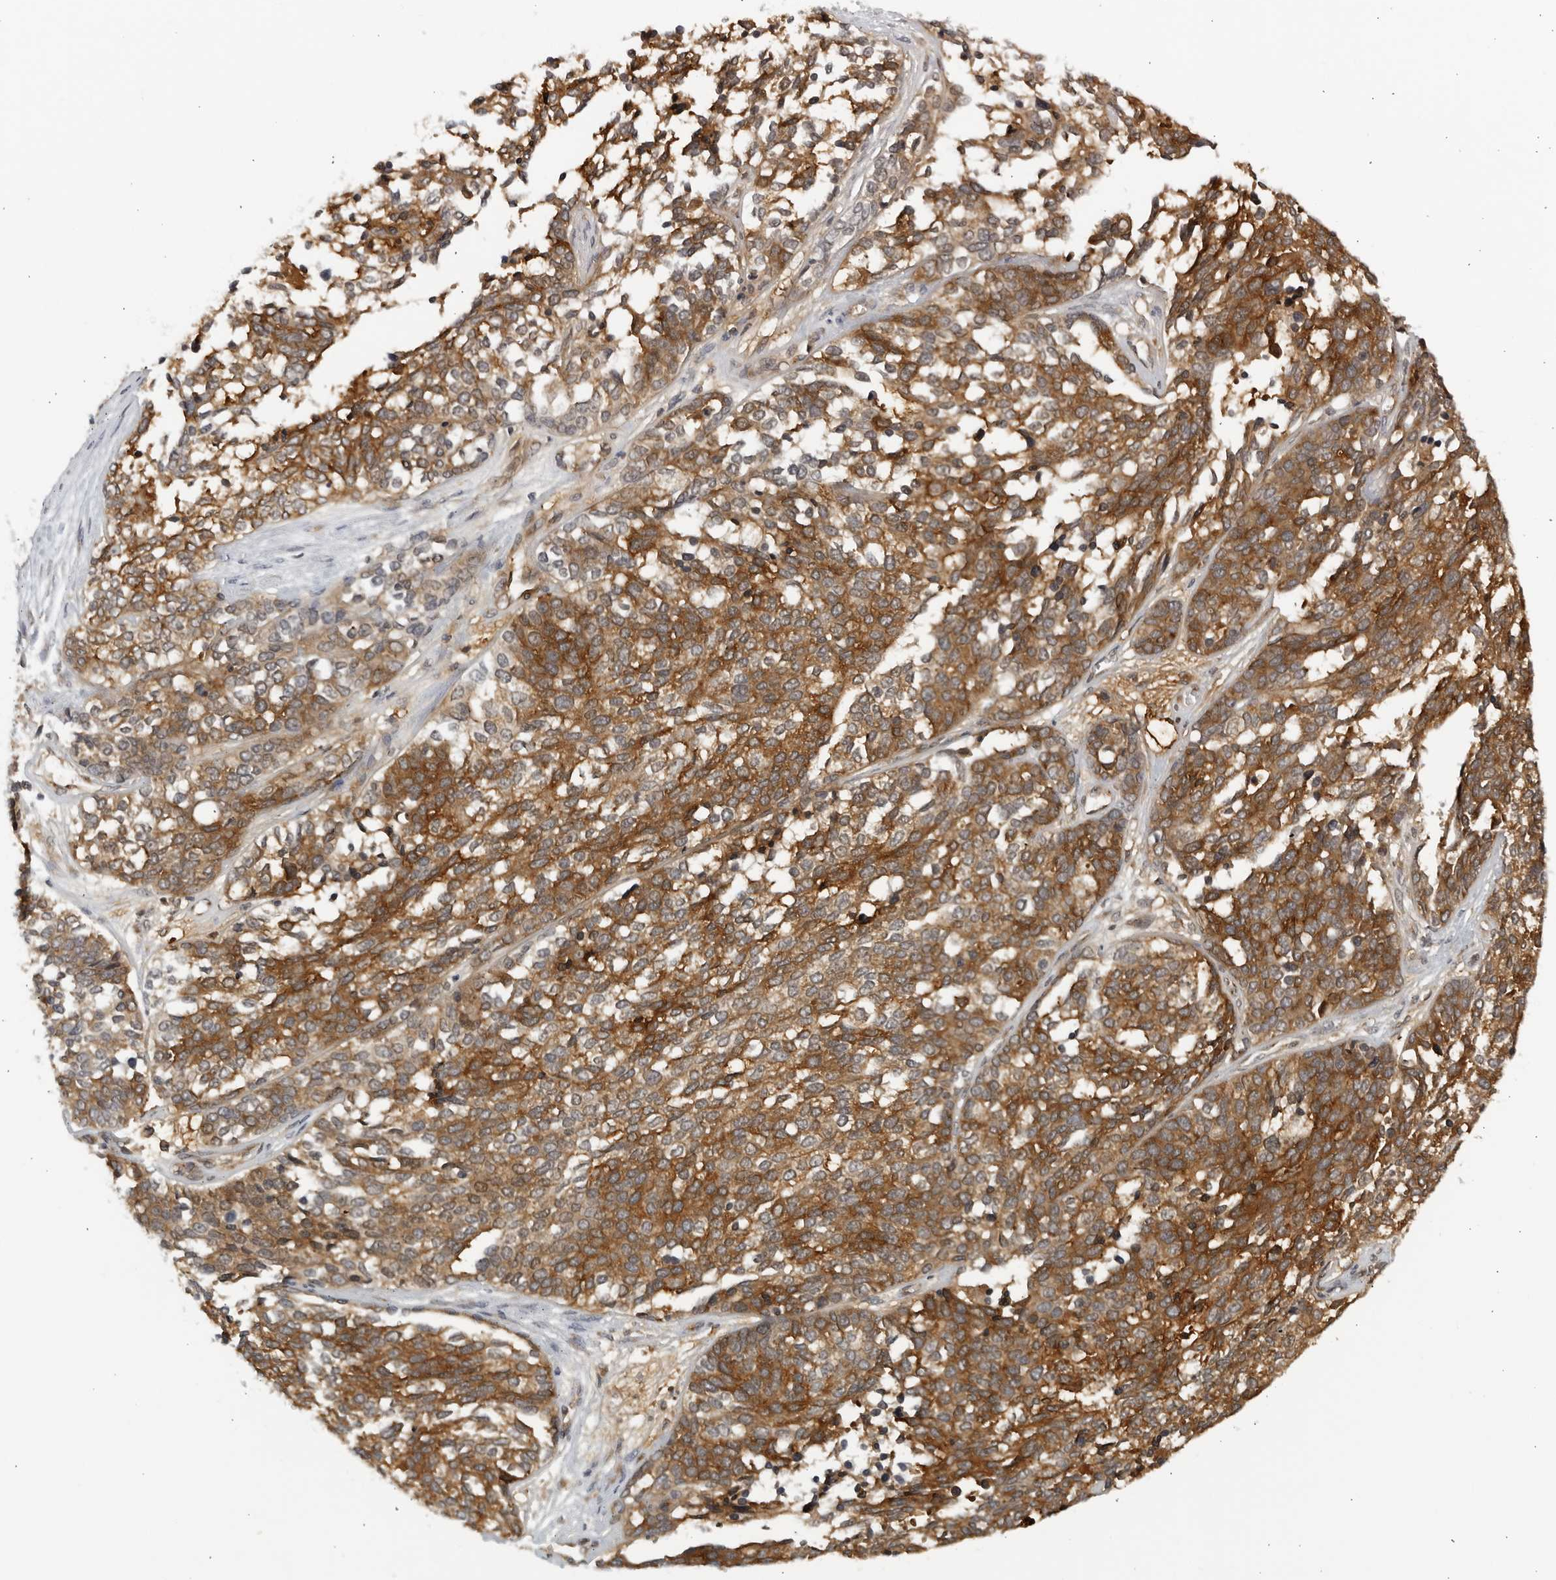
{"staining": {"intensity": "moderate", "quantity": ">75%", "location": "cytoplasmic/membranous"}, "tissue": "ovarian cancer", "cell_type": "Tumor cells", "image_type": "cancer", "snomed": [{"axis": "morphology", "description": "Cystadenocarcinoma, serous, NOS"}, {"axis": "topography", "description": "Ovary"}], "caption": "A micrograph of ovarian serous cystadenocarcinoma stained for a protein displays moderate cytoplasmic/membranous brown staining in tumor cells. (DAB (3,3'-diaminobenzidine) = brown stain, brightfield microscopy at high magnification).", "gene": "RC3H1", "patient": {"sex": "female", "age": 44}}